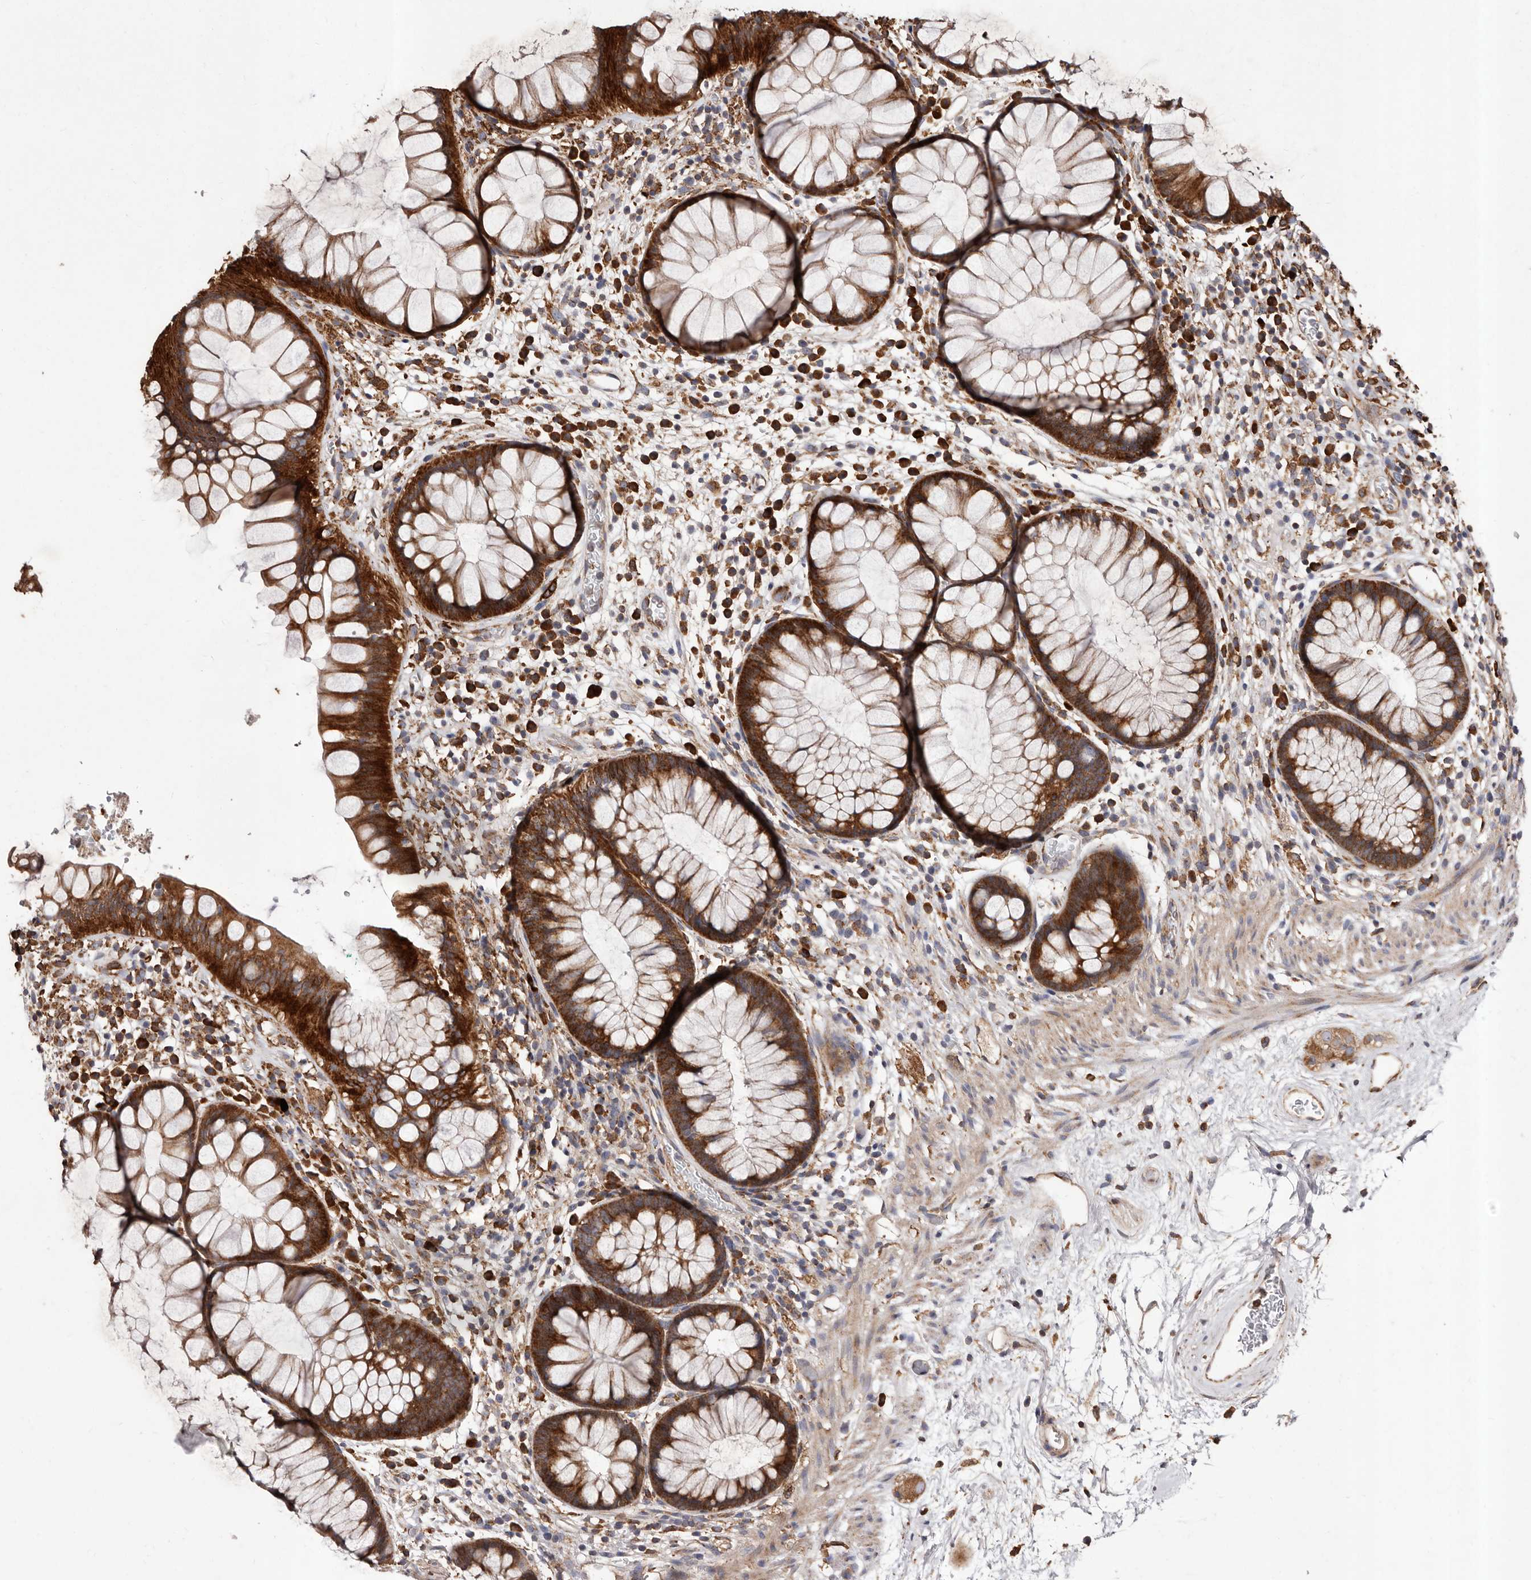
{"staining": {"intensity": "strong", "quantity": ">75%", "location": "cytoplasmic/membranous"}, "tissue": "rectum", "cell_type": "Glandular cells", "image_type": "normal", "snomed": [{"axis": "morphology", "description": "Normal tissue, NOS"}, {"axis": "topography", "description": "Rectum"}], "caption": "IHC (DAB (3,3'-diaminobenzidine)) staining of unremarkable rectum exhibits strong cytoplasmic/membranous protein positivity in approximately >75% of glandular cells. IHC stains the protein of interest in brown and the nuclei are stained blue.", "gene": "STEAP2", "patient": {"sex": "male", "age": 51}}